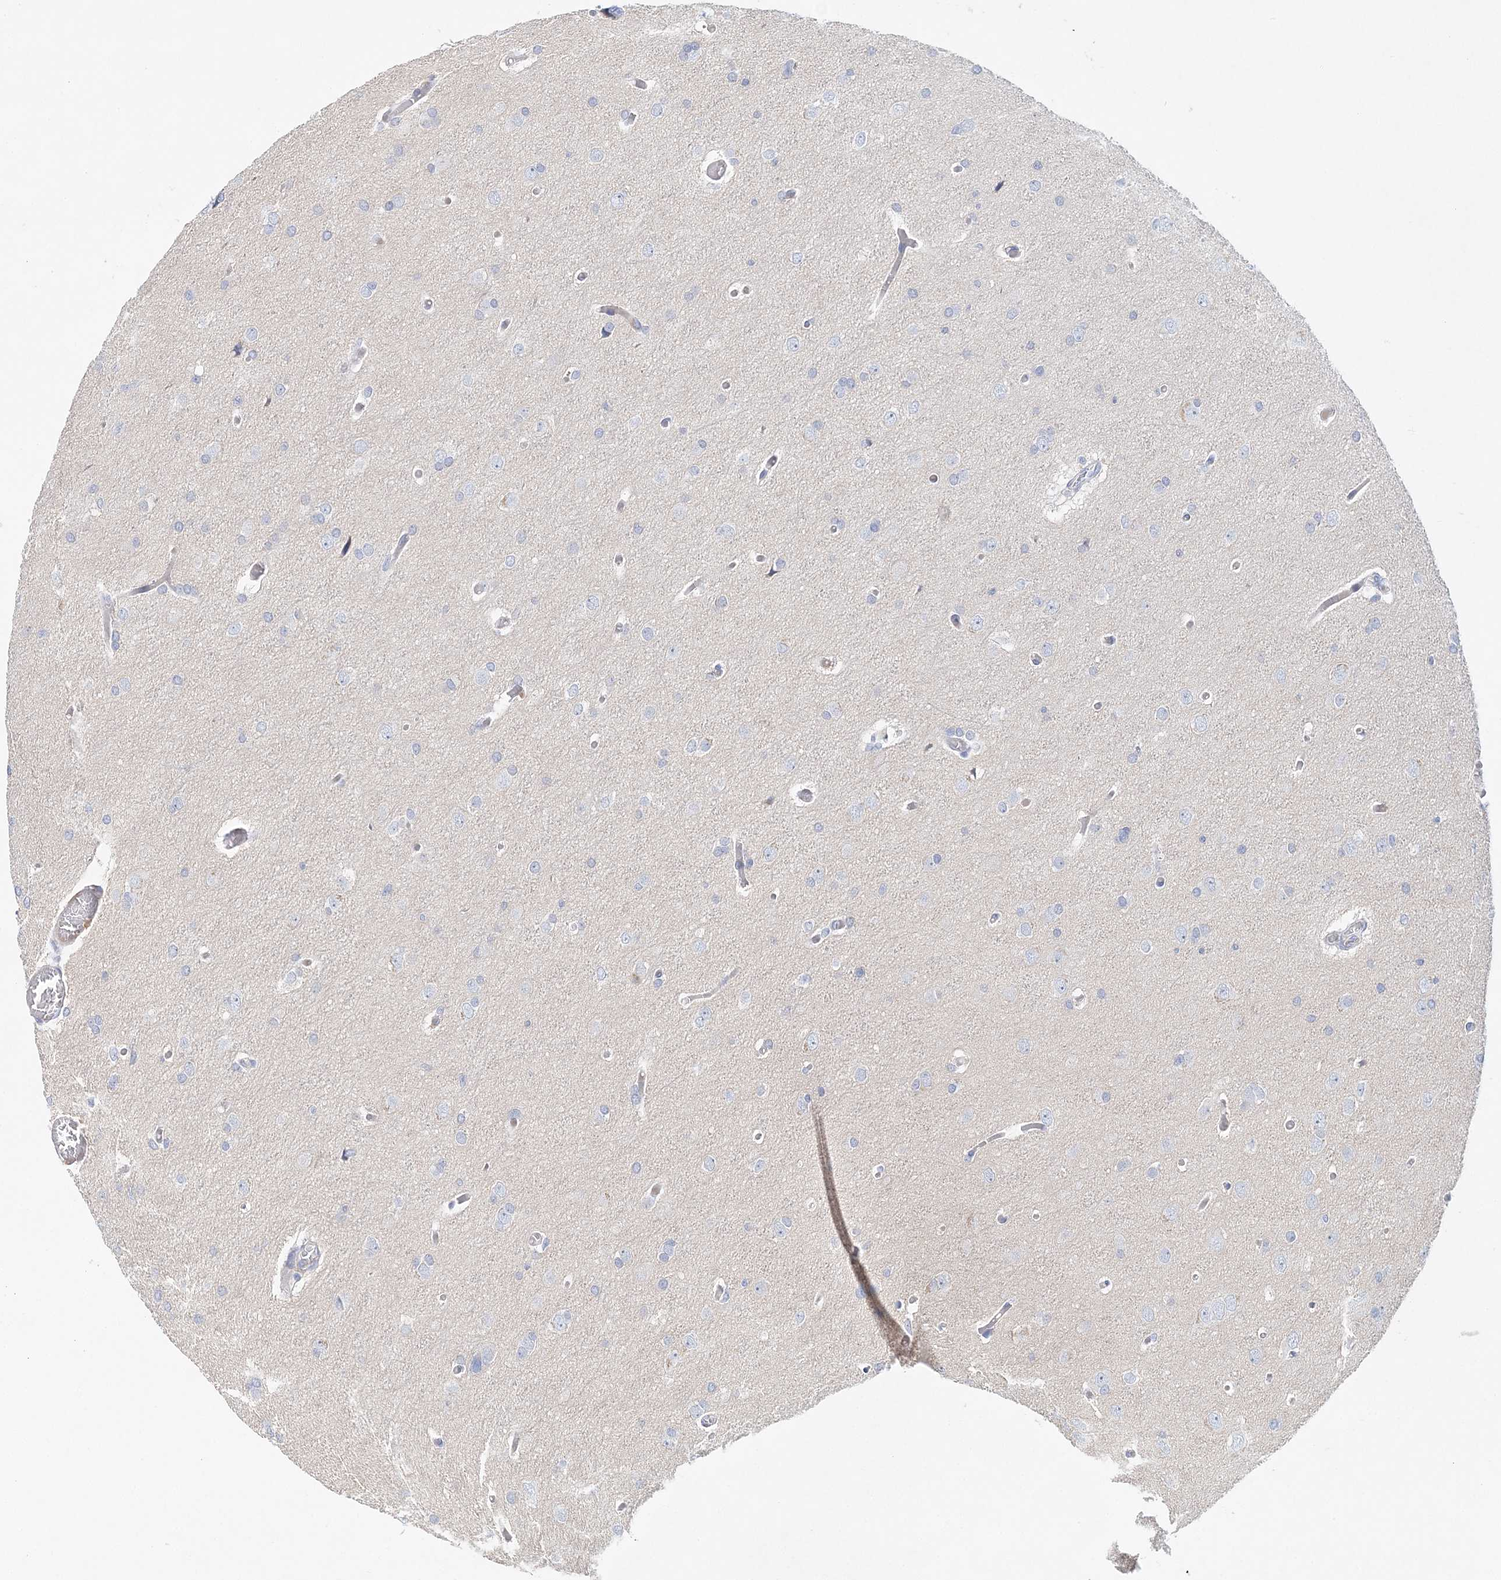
{"staining": {"intensity": "negative", "quantity": "none", "location": "none"}, "tissue": "glioma", "cell_type": "Tumor cells", "image_type": "cancer", "snomed": [{"axis": "morphology", "description": "Glioma, malignant, High grade"}, {"axis": "topography", "description": "Cerebral cortex"}], "caption": "A photomicrograph of malignant high-grade glioma stained for a protein reveals no brown staining in tumor cells. (DAB immunohistochemistry (IHC) visualized using brightfield microscopy, high magnification).", "gene": "LRRIQ4", "patient": {"sex": "female", "age": 36}}